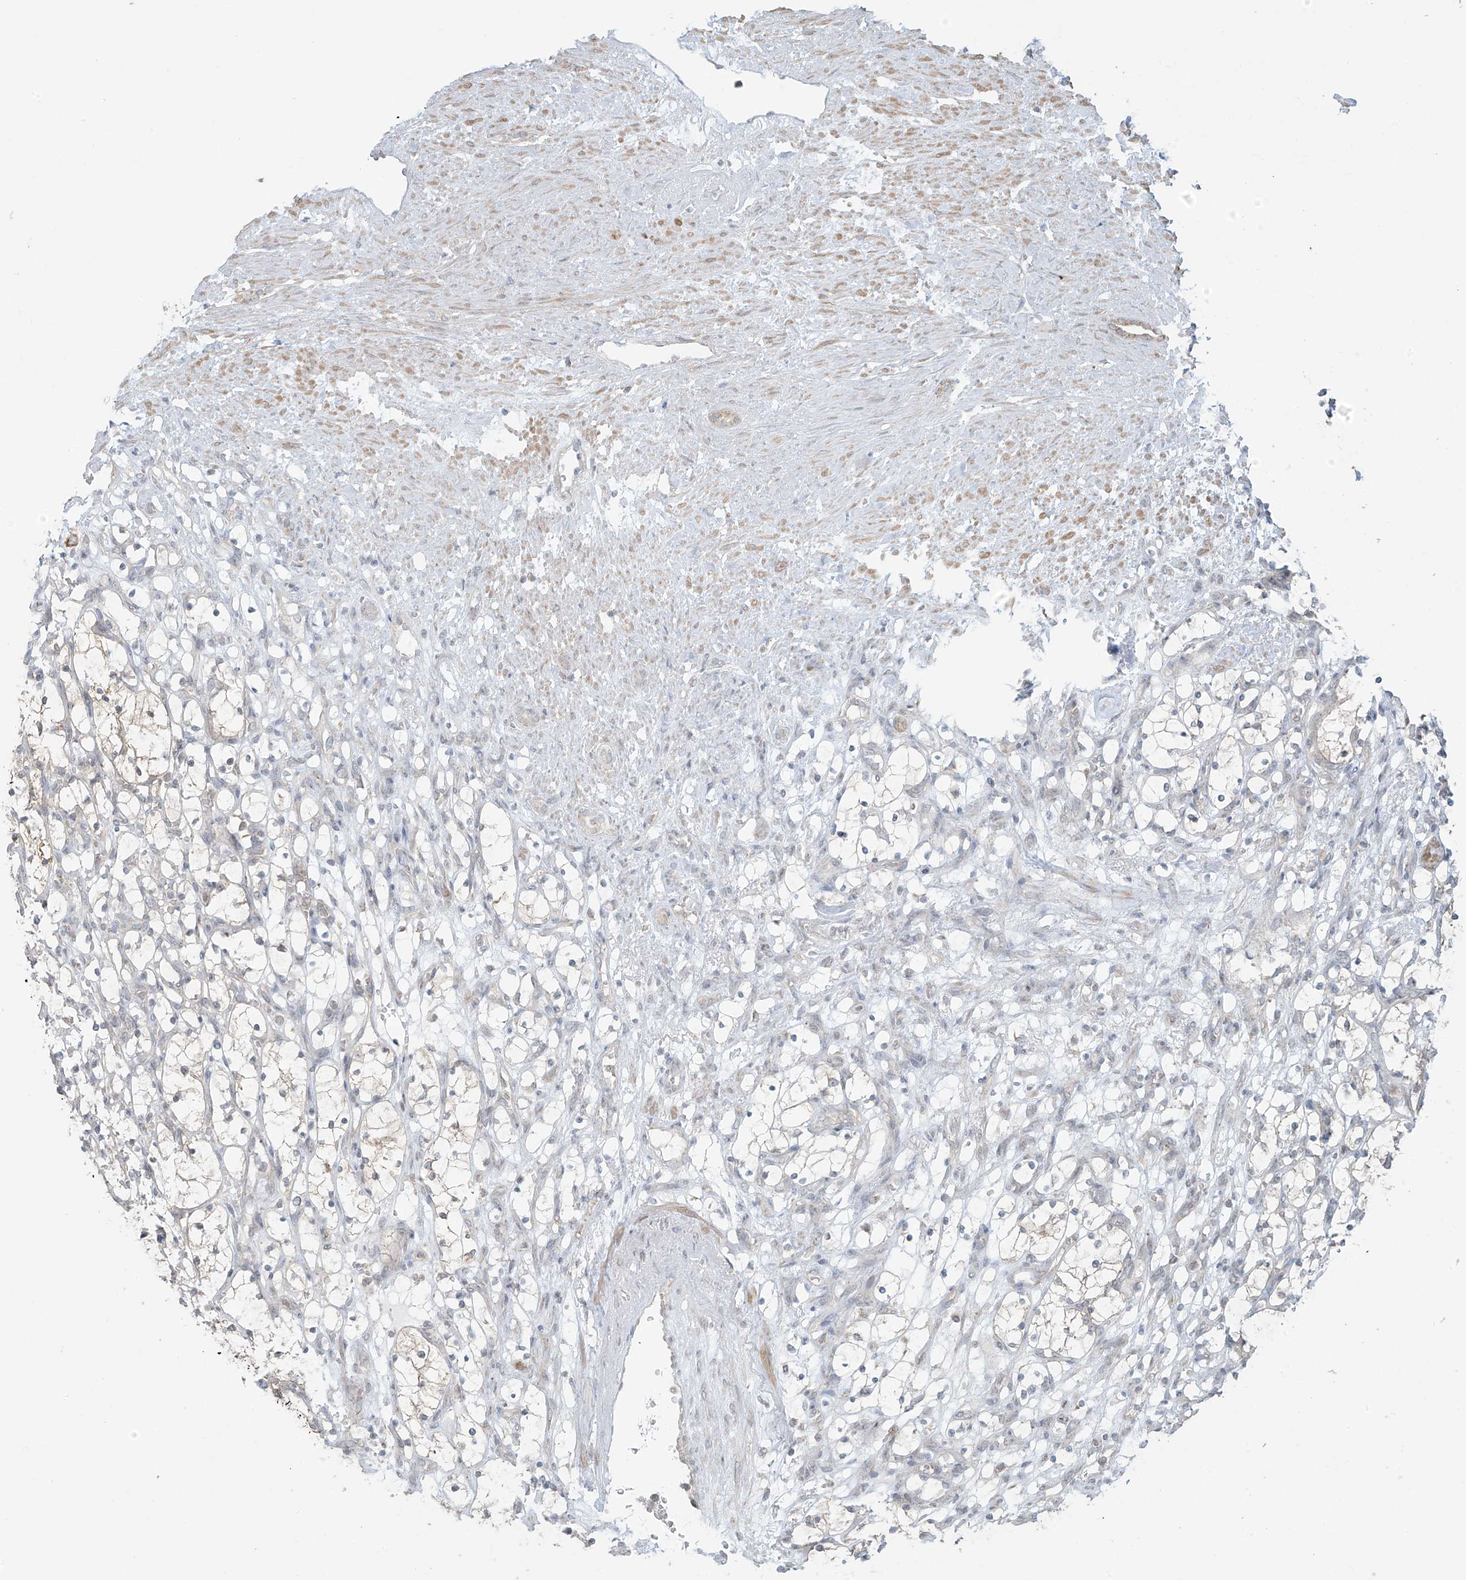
{"staining": {"intensity": "negative", "quantity": "none", "location": "none"}, "tissue": "renal cancer", "cell_type": "Tumor cells", "image_type": "cancer", "snomed": [{"axis": "morphology", "description": "Adenocarcinoma, NOS"}, {"axis": "topography", "description": "Kidney"}], "caption": "Immunohistochemistry (IHC) photomicrograph of neoplastic tissue: human renal cancer stained with DAB (3,3'-diaminobenzidine) exhibits no significant protein positivity in tumor cells.", "gene": "HDDC2", "patient": {"sex": "female", "age": 69}}